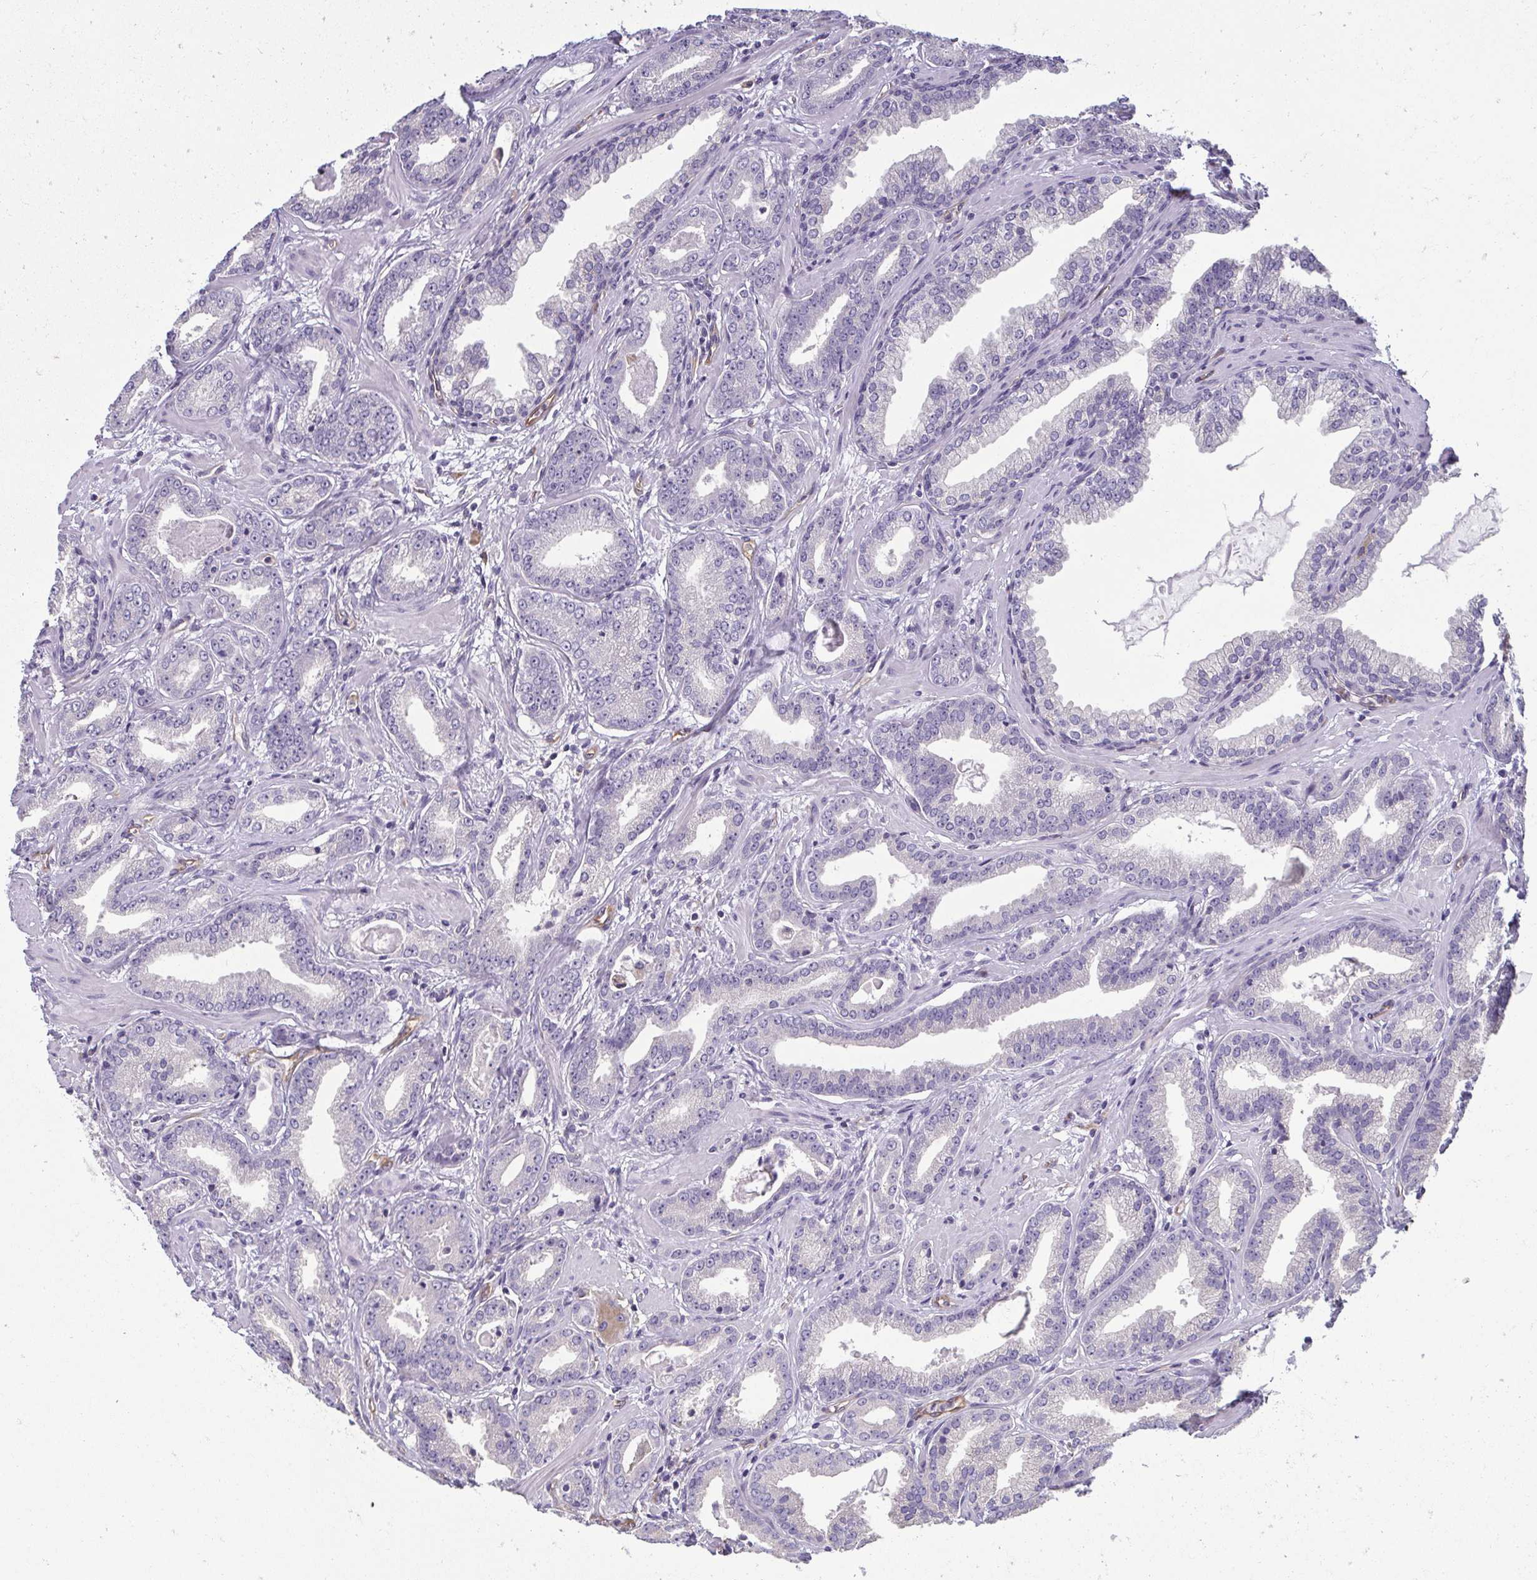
{"staining": {"intensity": "negative", "quantity": "none", "location": "none"}, "tissue": "prostate cancer", "cell_type": "Tumor cells", "image_type": "cancer", "snomed": [{"axis": "morphology", "description": "Adenocarcinoma, Low grade"}, {"axis": "topography", "description": "Prostate"}], "caption": "High power microscopy image of an immunohistochemistry micrograph of prostate cancer, revealing no significant expression in tumor cells.", "gene": "PDE2A", "patient": {"sex": "male", "age": 64}}